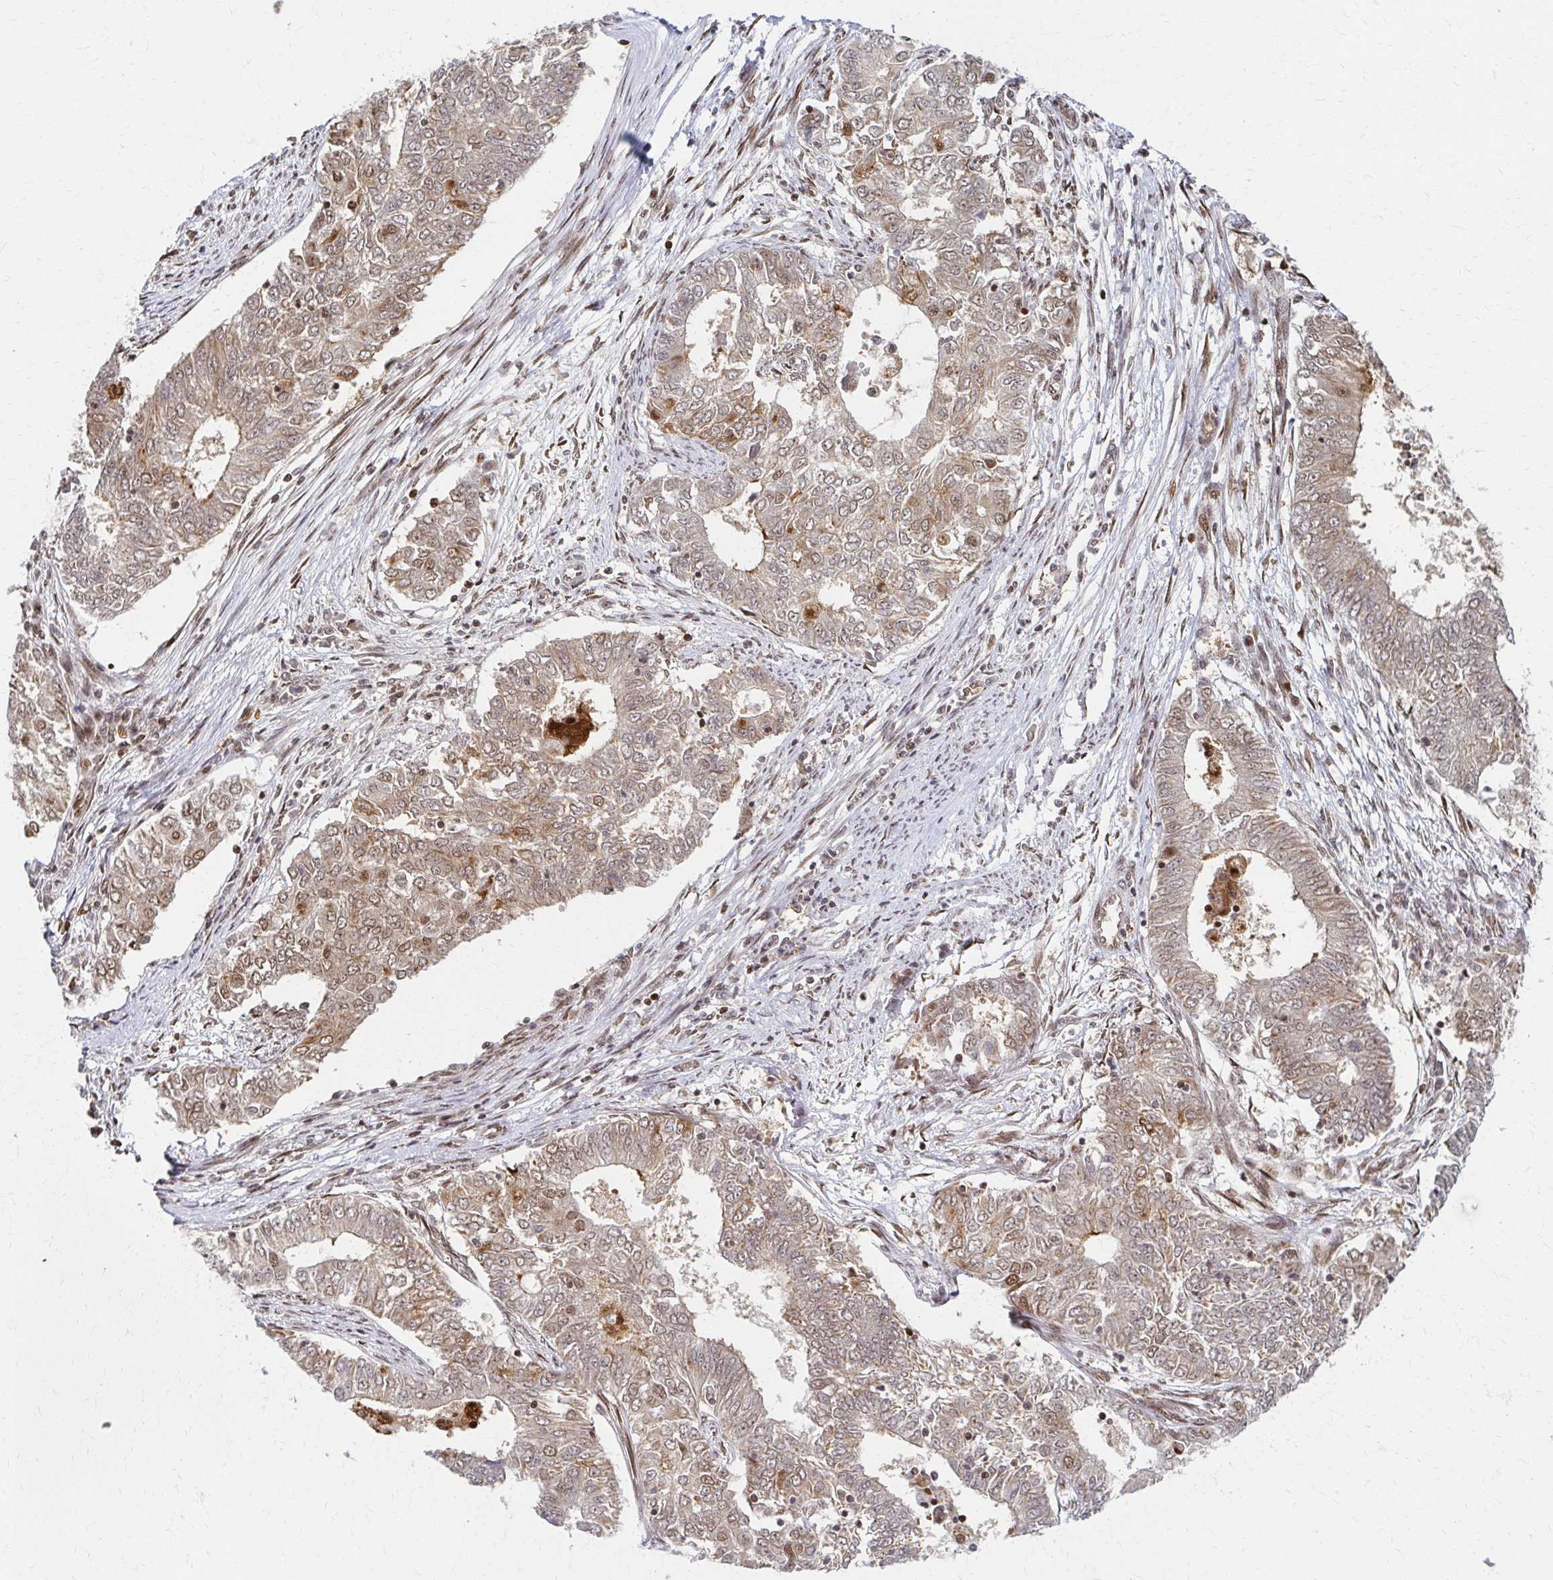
{"staining": {"intensity": "weak", "quantity": "25%-75%", "location": "cytoplasmic/membranous,nuclear"}, "tissue": "endometrial cancer", "cell_type": "Tumor cells", "image_type": "cancer", "snomed": [{"axis": "morphology", "description": "Adenocarcinoma, NOS"}, {"axis": "topography", "description": "Endometrium"}], "caption": "A high-resolution histopathology image shows immunohistochemistry (IHC) staining of endometrial adenocarcinoma, which displays weak cytoplasmic/membranous and nuclear positivity in approximately 25%-75% of tumor cells. (DAB IHC with brightfield microscopy, high magnification).", "gene": "PSMD7", "patient": {"sex": "female", "age": 62}}